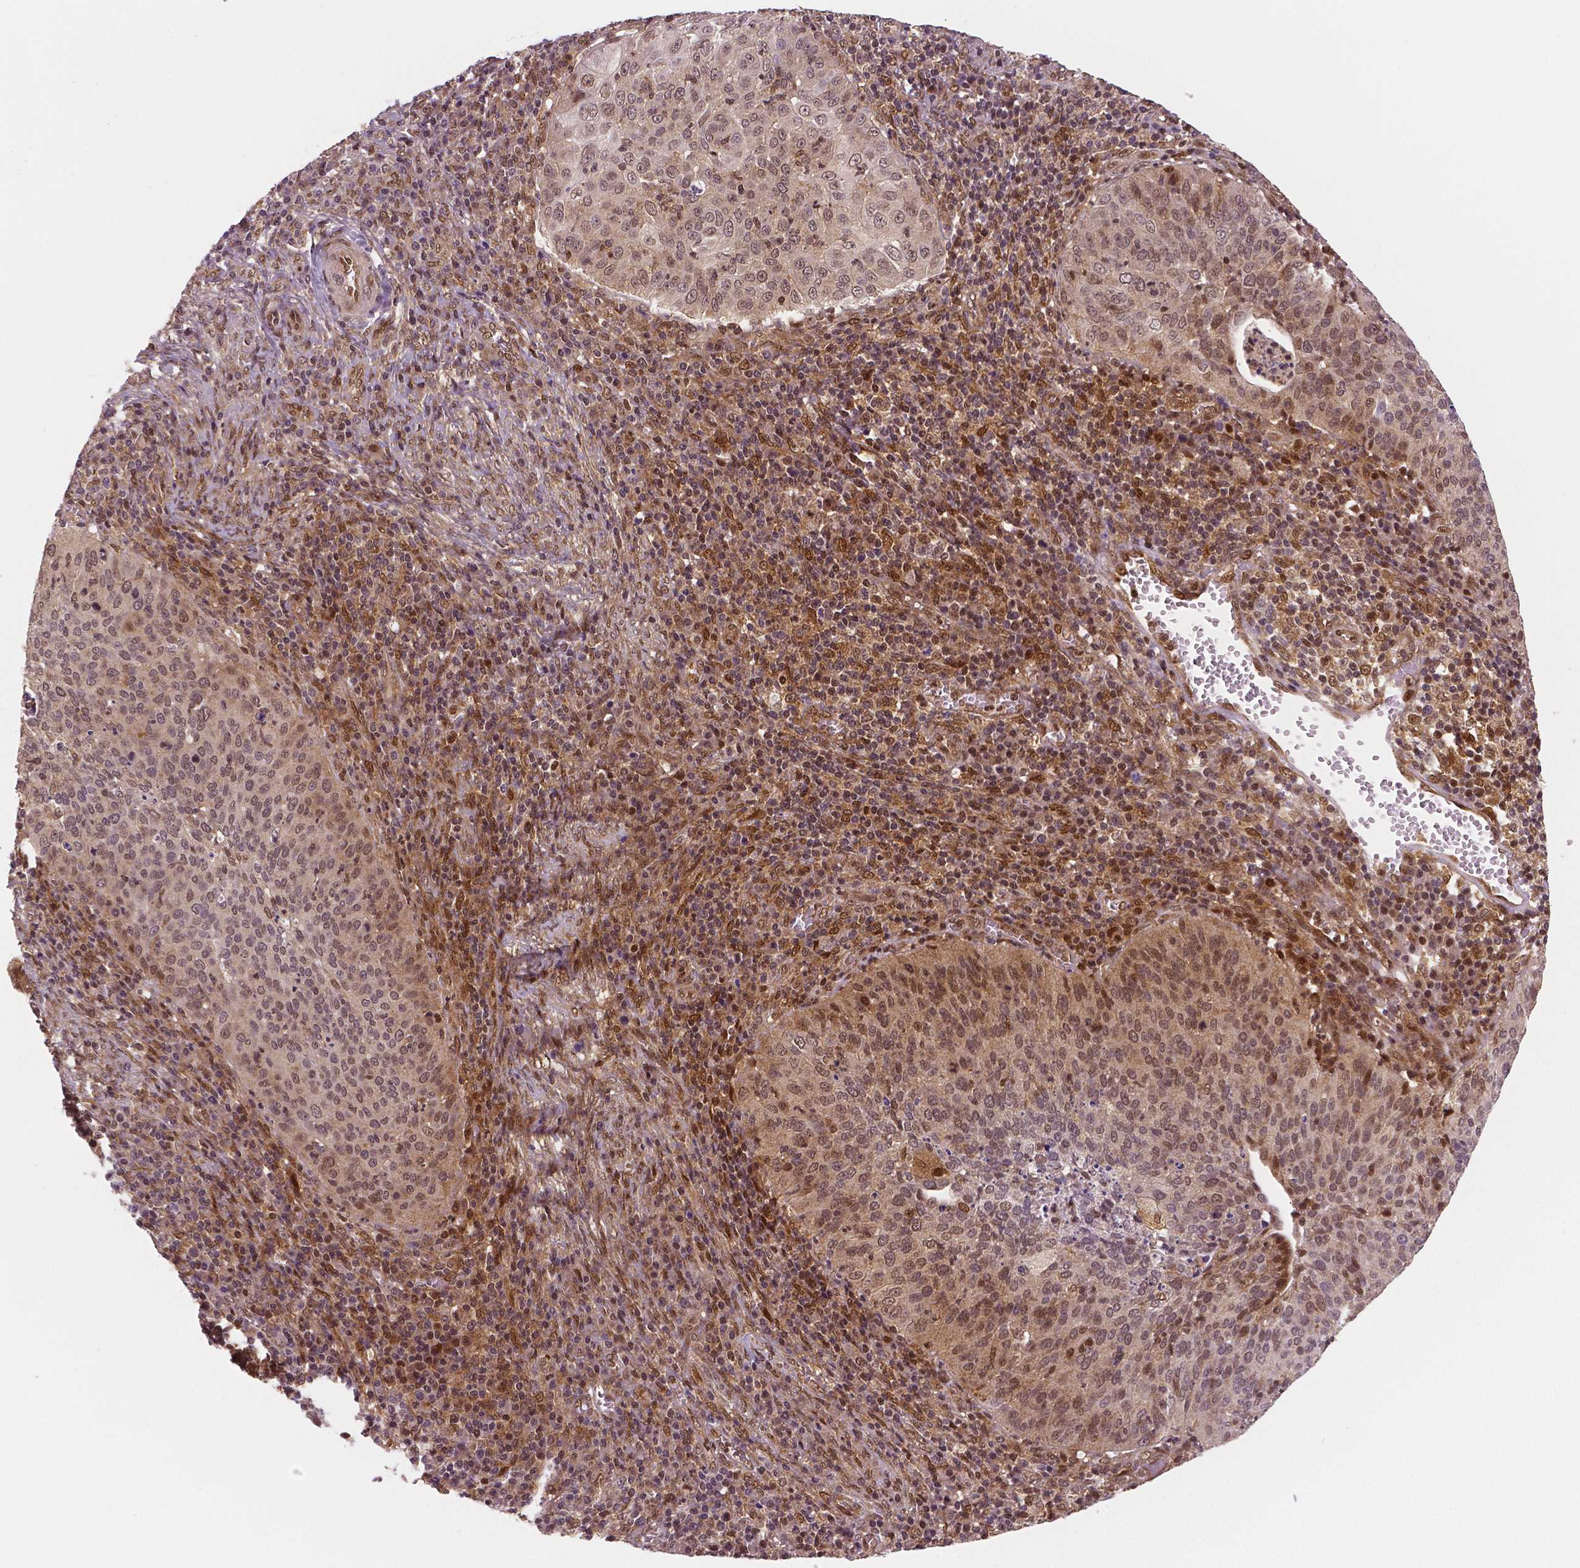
{"staining": {"intensity": "moderate", "quantity": ">75%", "location": "cytoplasmic/membranous,nuclear"}, "tissue": "cervical cancer", "cell_type": "Tumor cells", "image_type": "cancer", "snomed": [{"axis": "morphology", "description": "Squamous cell carcinoma, NOS"}, {"axis": "topography", "description": "Cervix"}], "caption": "A medium amount of moderate cytoplasmic/membranous and nuclear expression is identified in approximately >75% of tumor cells in cervical cancer (squamous cell carcinoma) tissue.", "gene": "STAT3", "patient": {"sex": "female", "age": 39}}